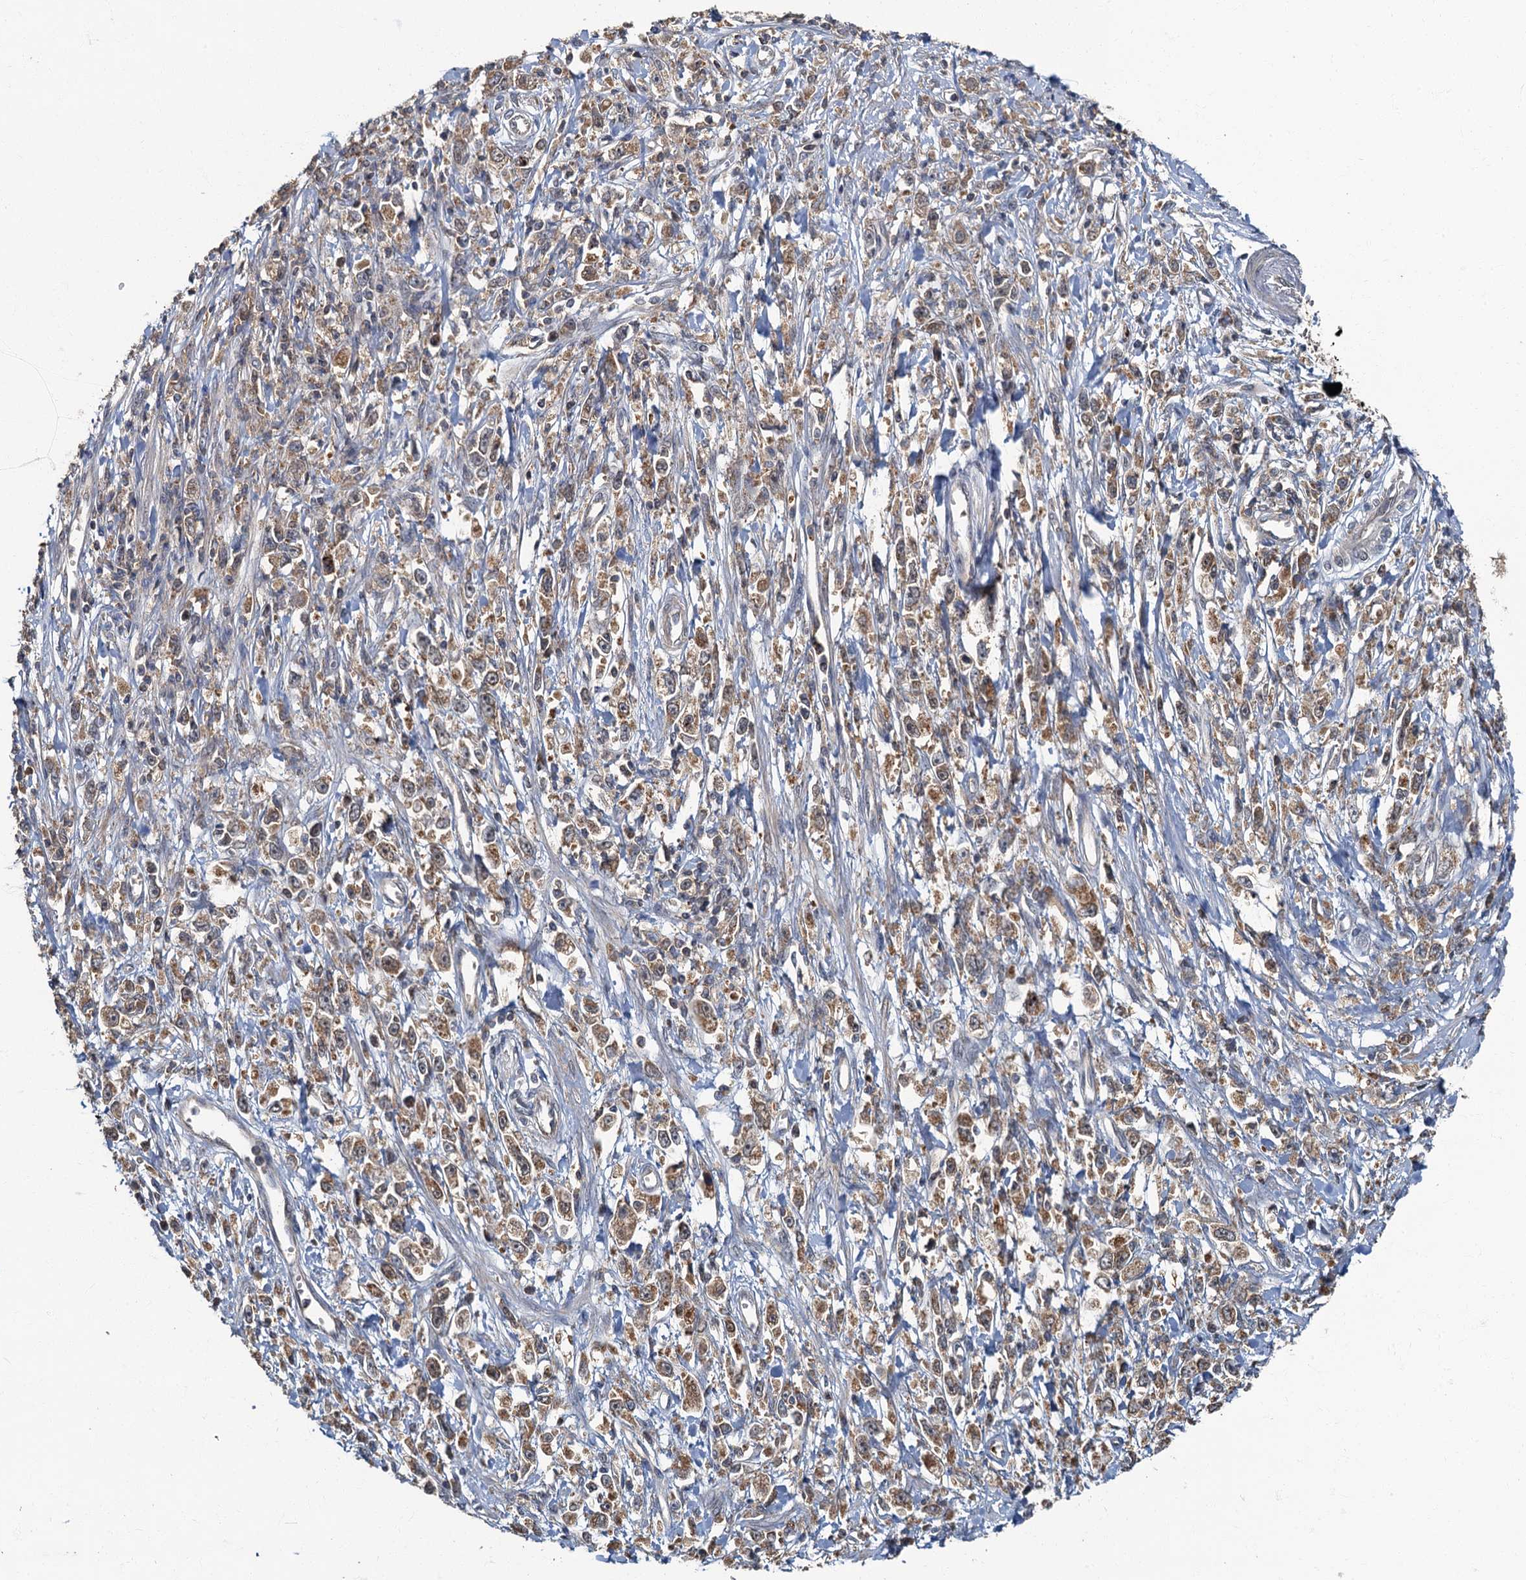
{"staining": {"intensity": "moderate", "quantity": ">75%", "location": "cytoplasmic/membranous"}, "tissue": "stomach cancer", "cell_type": "Tumor cells", "image_type": "cancer", "snomed": [{"axis": "morphology", "description": "Adenocarcinoma, NOS"}, {"axis": "topography", "description": "Stomach"}], "caption": "Tumor cells exhibit medium levels of moderate cytoplasmic/membranous positivity in approximately >75% of cells in stomach cancer (adenocarcinoma).", "gene": "WDCP", "patient": {"sex": "female", "age": 59}}